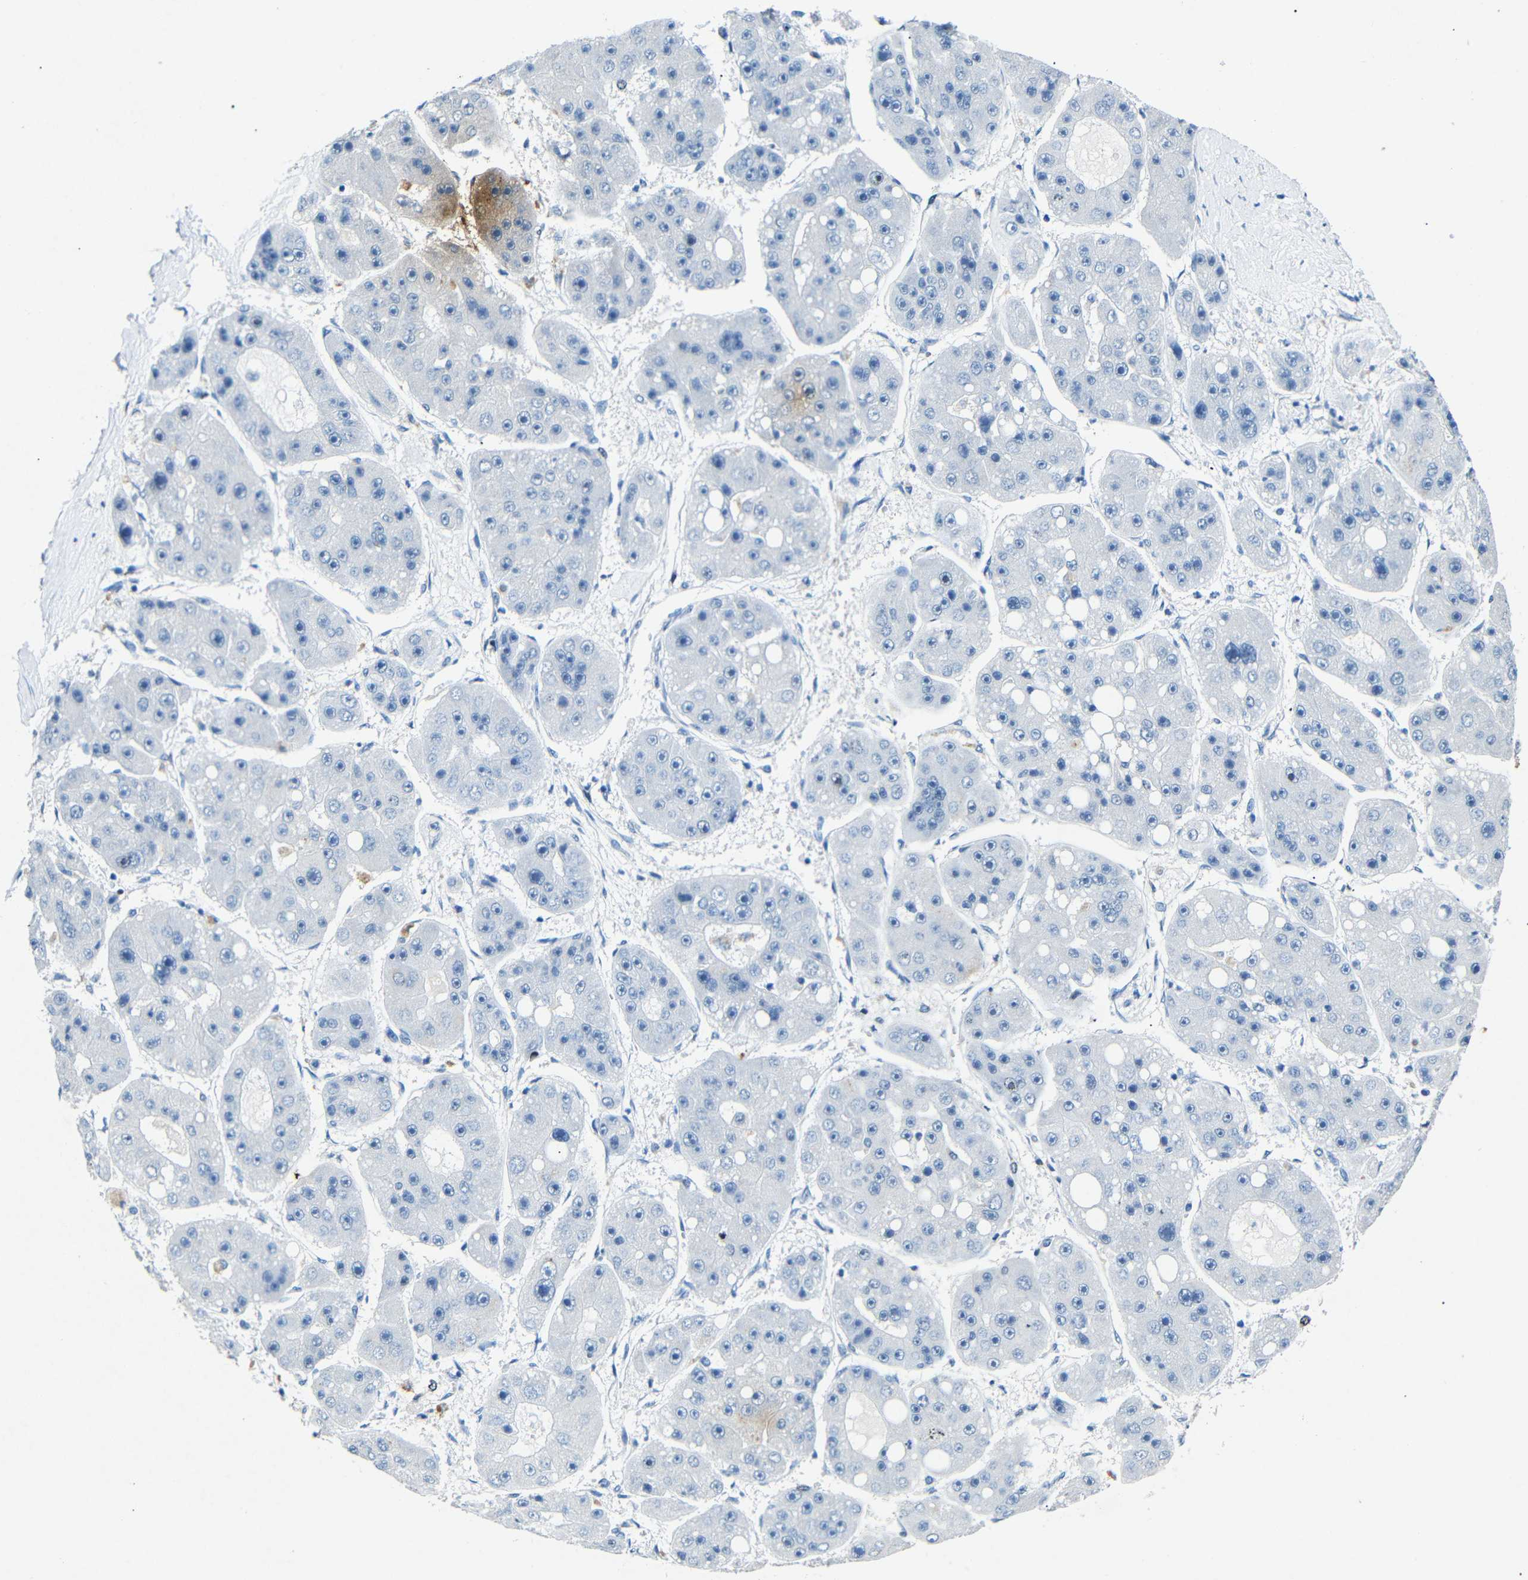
{"staining": {"intensity": "negative", "quantity": "none", "location": "none"}, "tissue": "liver cancer", "cell_type": "Tumor cells", "image_type": "cancer", "snomed": [{"axis": "morphology", "description": "Carcinoma, Hepatocellular, NOS"}, {"axis": "topography", "description": "Liver"}], "caption": "The immunohistochemistry photomicrograph has no significant expression in tumor cells of liver cancer (hepatocellular carcinoma) tissue.", "gene": "INCENP", "patient": {"sex": "female", "age": 61}}